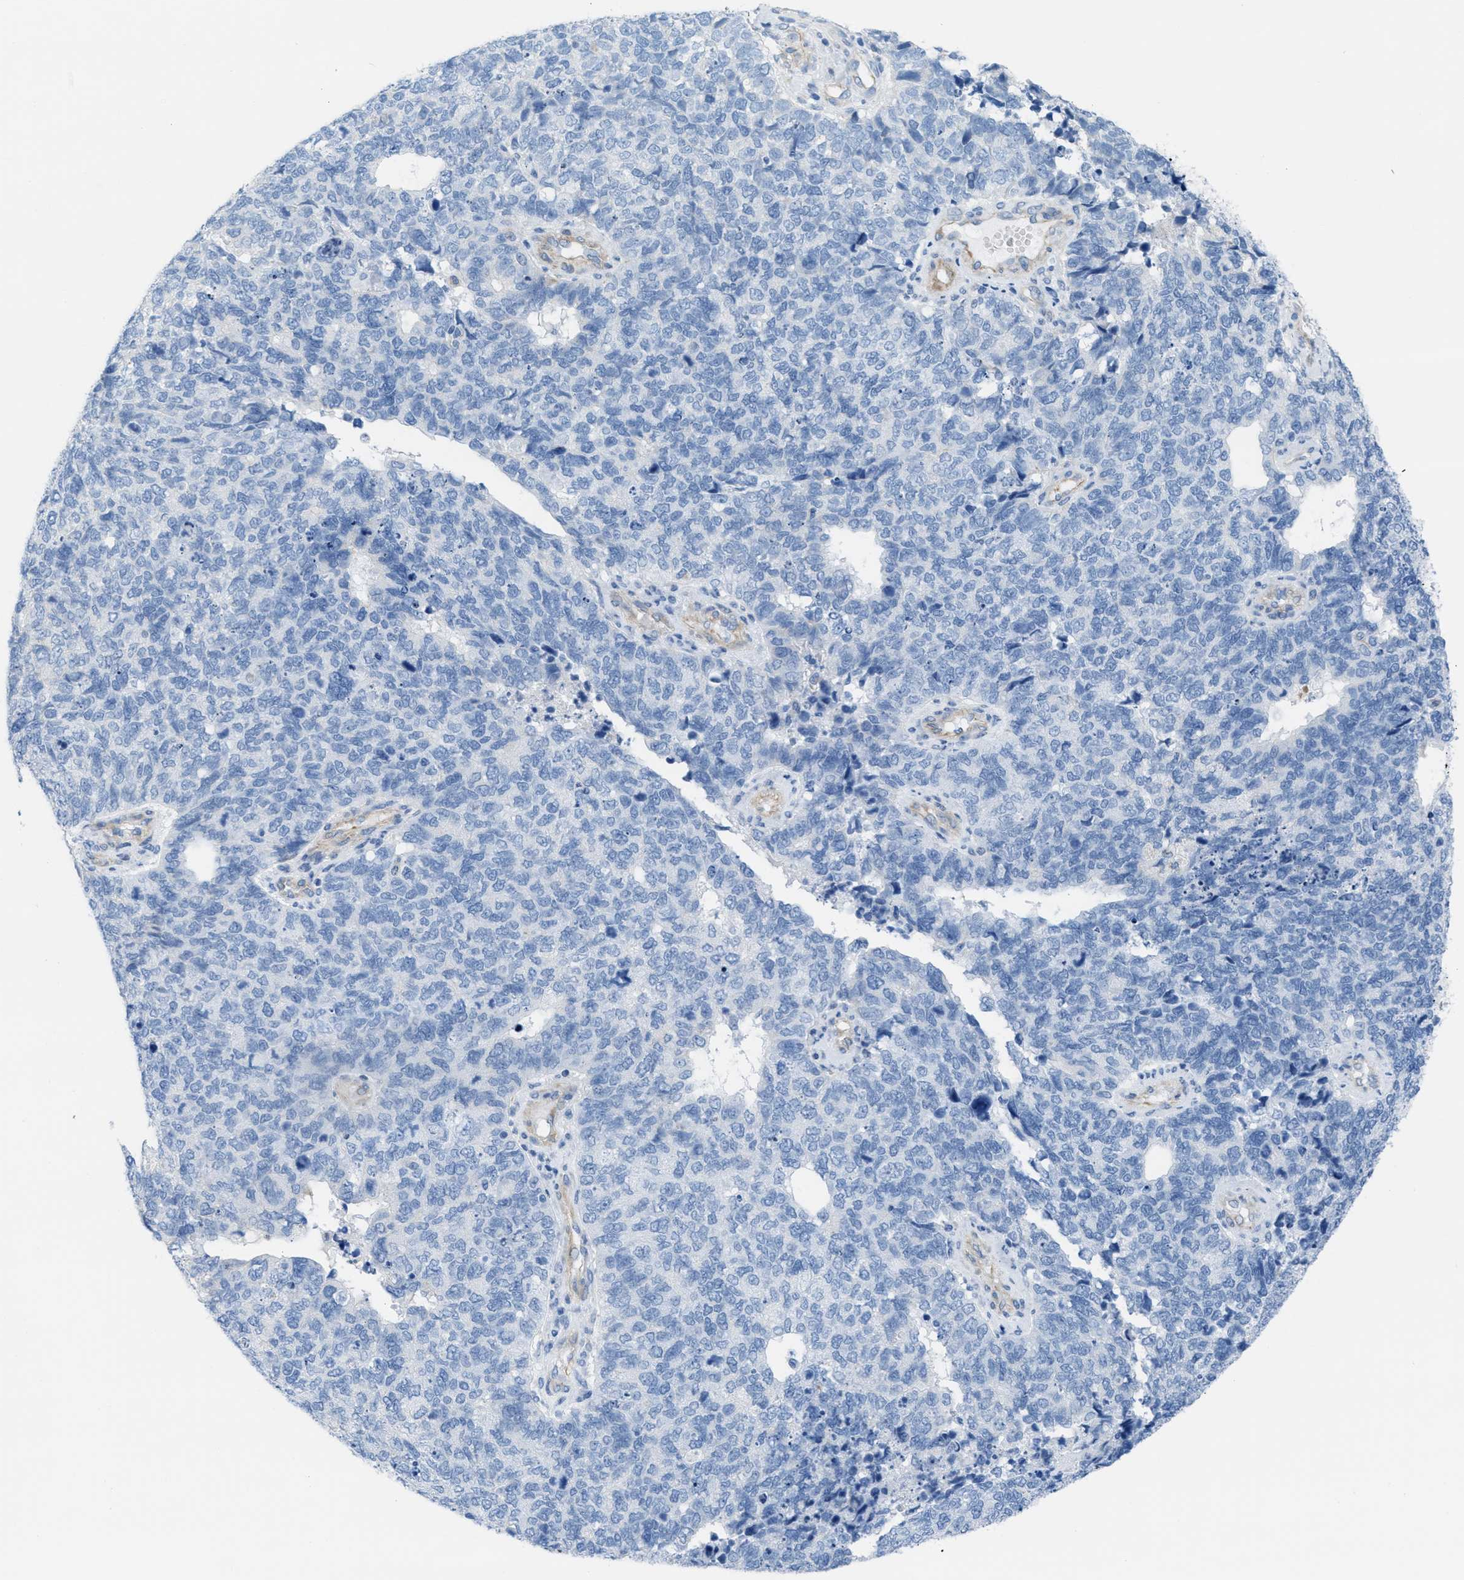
{"staining": {"intensity": "negative", "quantity": "none", "location": "none"}, "tissue": "cervical cancer", "cell_type": "Tumor cells", "image_type": "cancer", "snomed": [{"axis": "morphology", "description": "Squamous cell carcinoma, NOS"}, {"axis": "topography", "description": "Cervix"}], "caption": "Image shows no protein positivity in tumor cells of cervical cancer (squamous cell carcinoma) tissue.", "gene": "SLC12A1", "patient": {"sex": "female", "age": 63}}